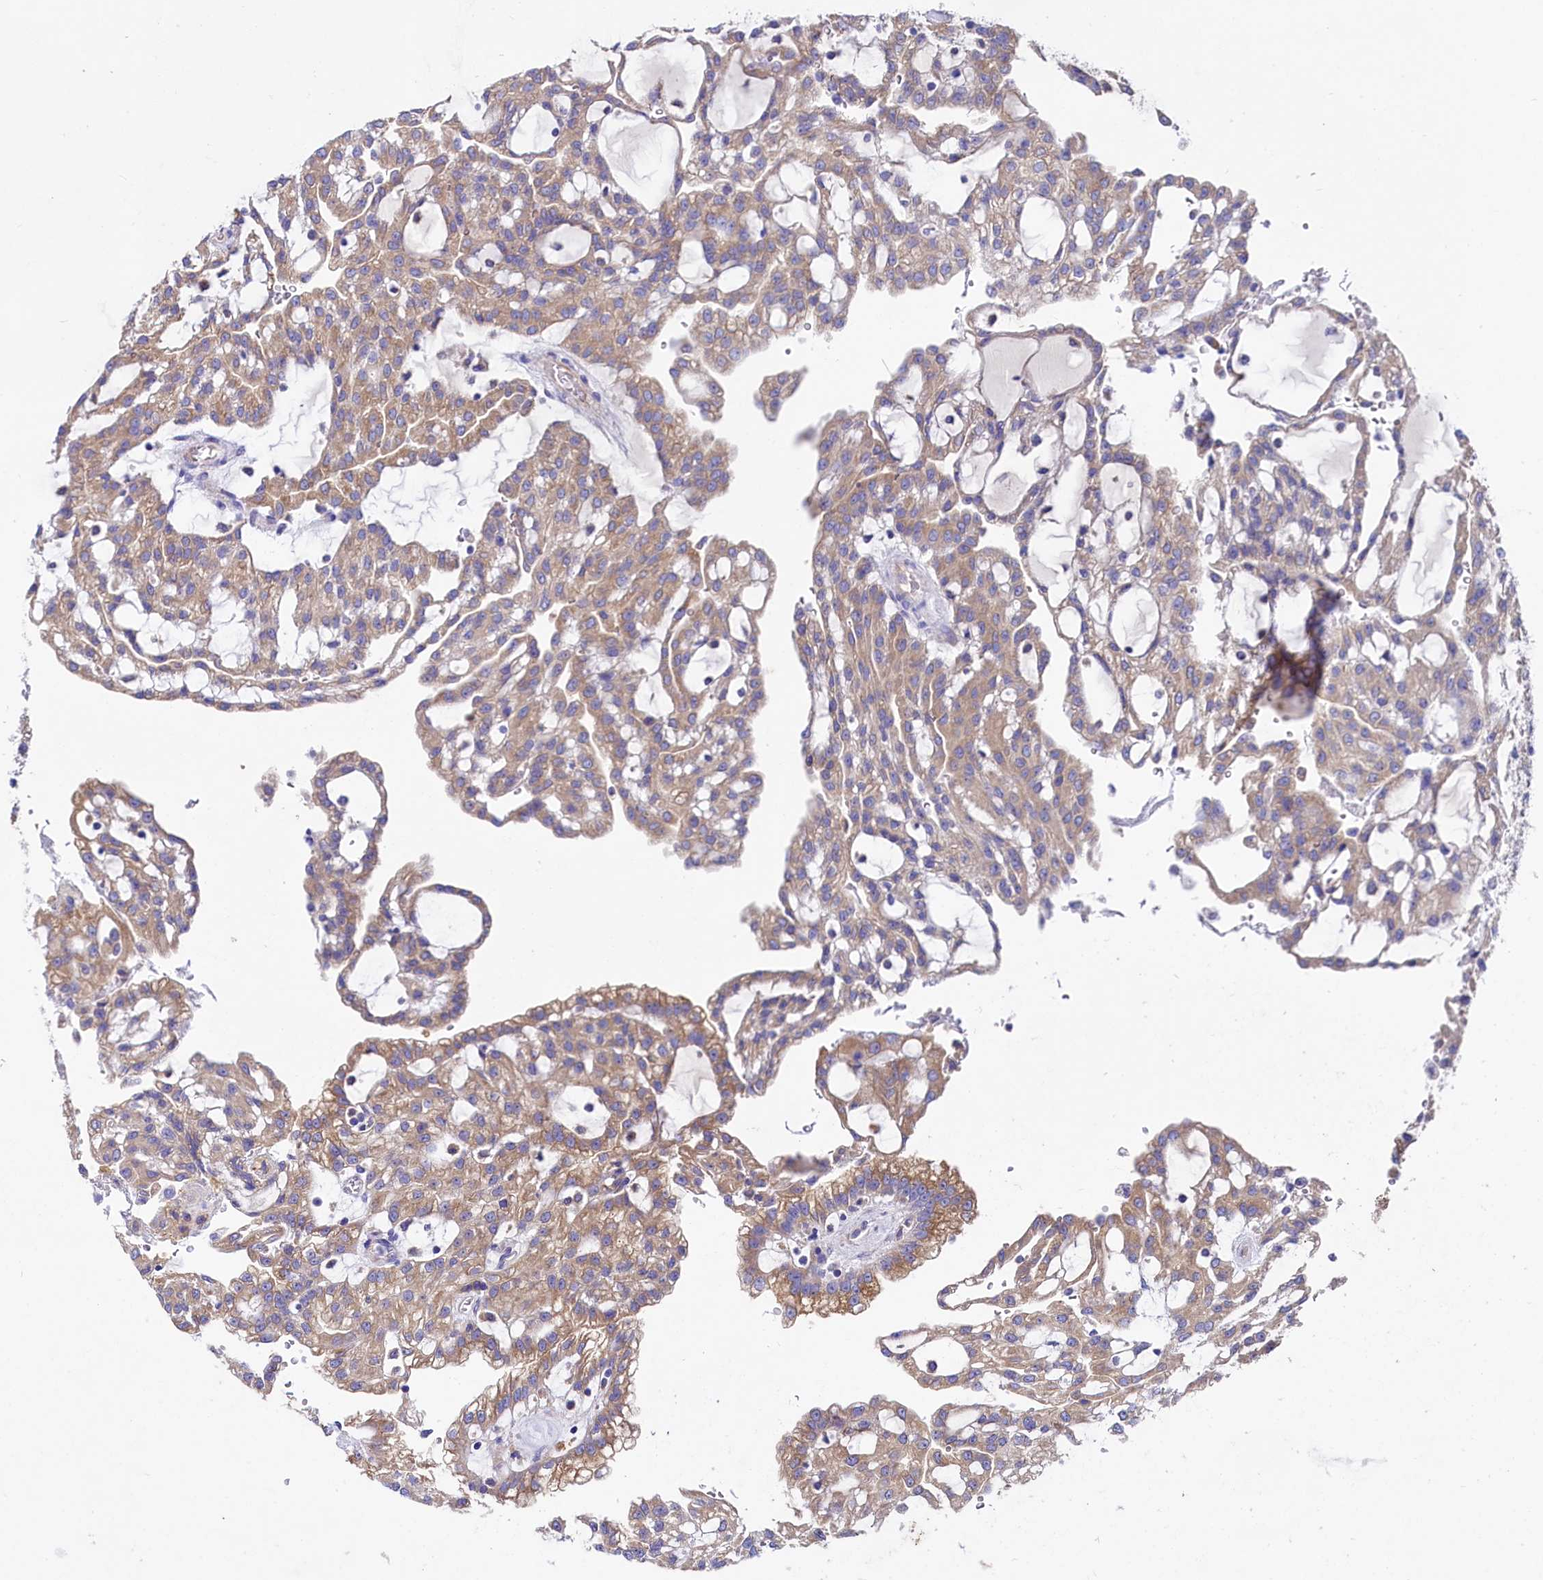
{"staining": {"intensity": "moderate", "quantity": ">75%", "location": "cytoplasmic/membranous"}, "tissue": "renal cancer", "cell_type": "Tumor cells", "image_type": "cancer", "snomed": [{"axis": "morphology", "description": "Adenocarcinoma, NOS"}, {"axis": "topography", "description": "Kidney"}], "caption": "The photomicrograph demonstrates immunohistochemical staining of renal cancer. There is moderate cytoplasmic/membranous expression is identified in approximately >75% of tumor cells.", "gene": "QARS1", "patient": {"sex": "male", "age": 63}}